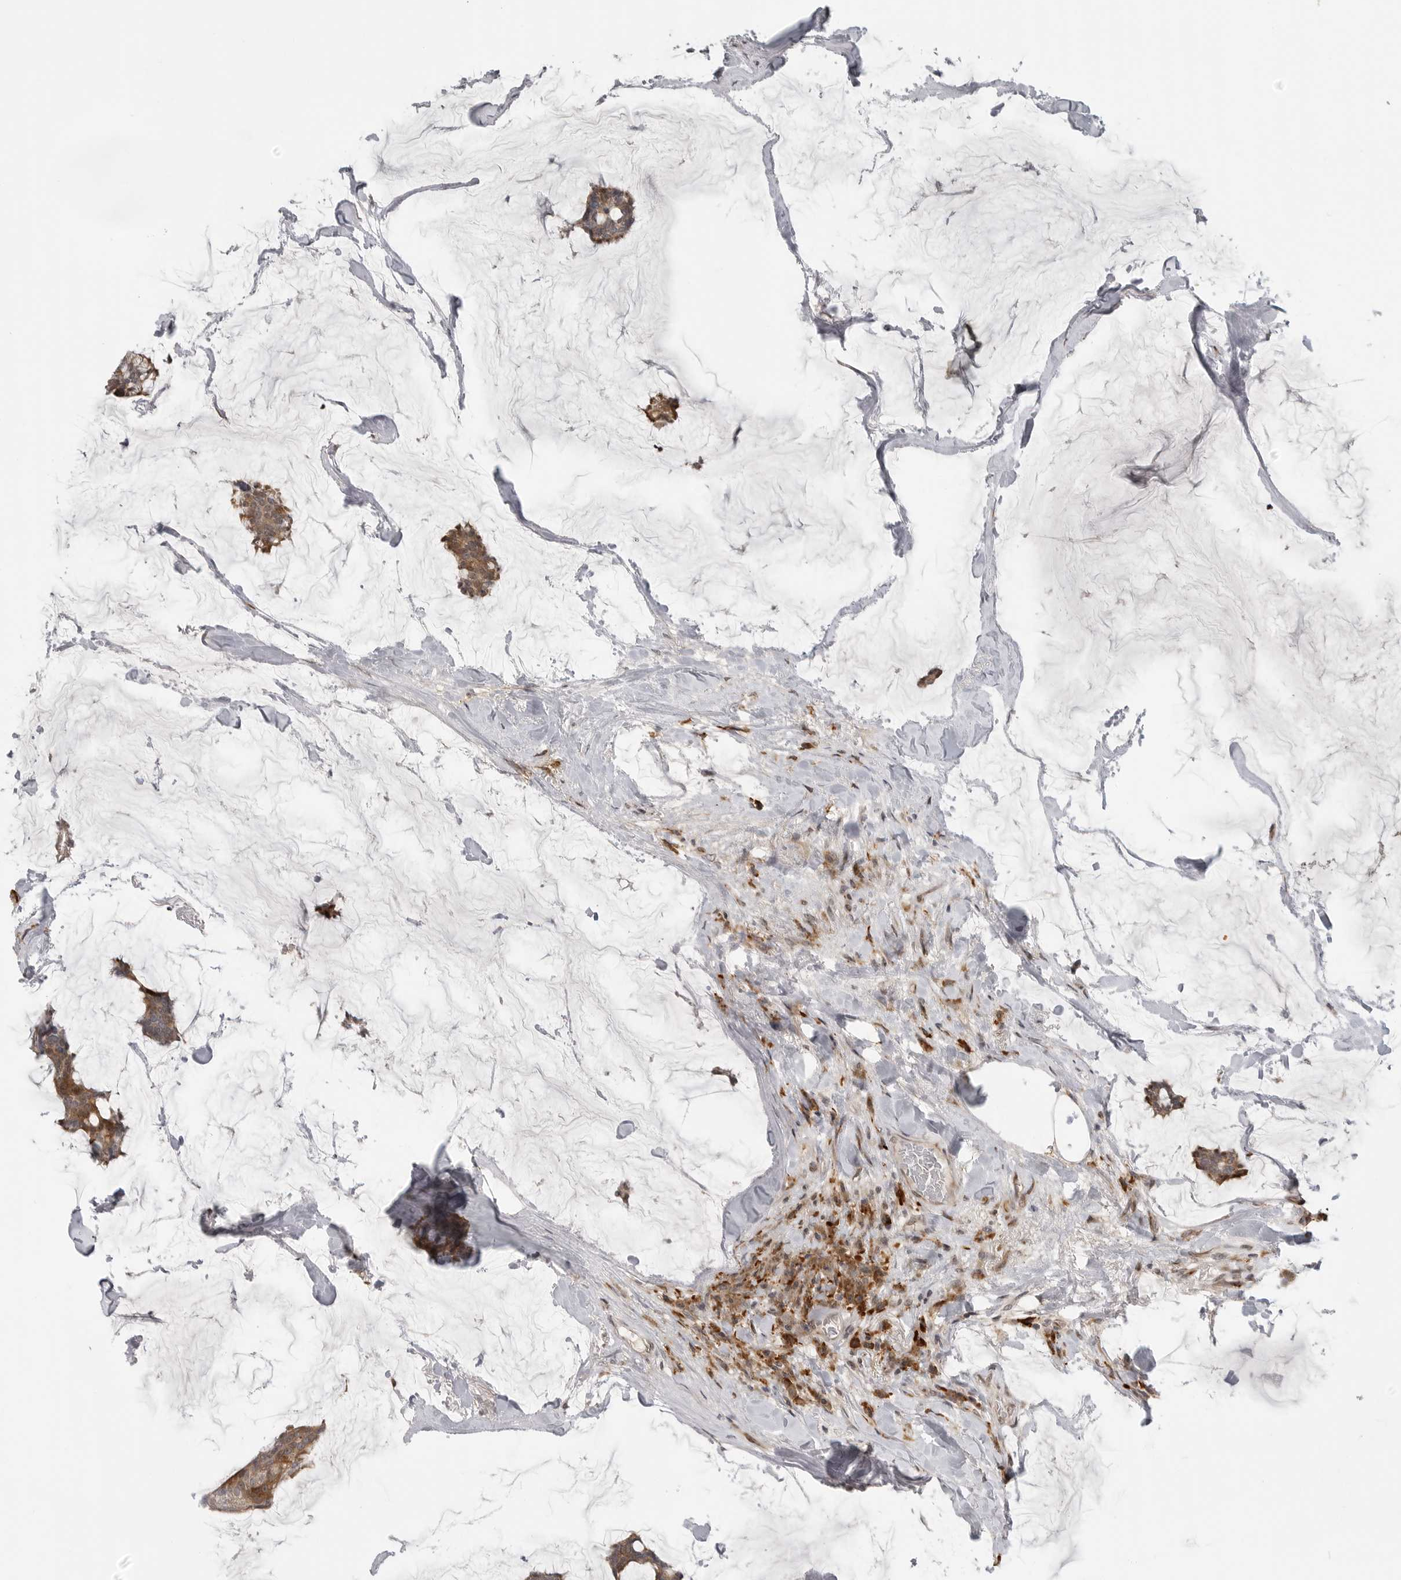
{"staining": {"intensity": "moderate", "quantity": ">75%", "location": "cytoplasmic/membranous"}, "tissue": "breast cancer", "cell_type": "Tumor cells", "image_type": "cancer", "snomed": [{"axis": "morphology", "description": "Duct carcinoma"}, {"axis": "topography", "description": "Breast"}], "caption": "Breast cancer stained with a brown dye shows moderate cytoplasmic/membranous positive staining in about >75% of tumor cells.", "gene": "CEP295NL", "patient": {"sex": "female", "age": 93}}